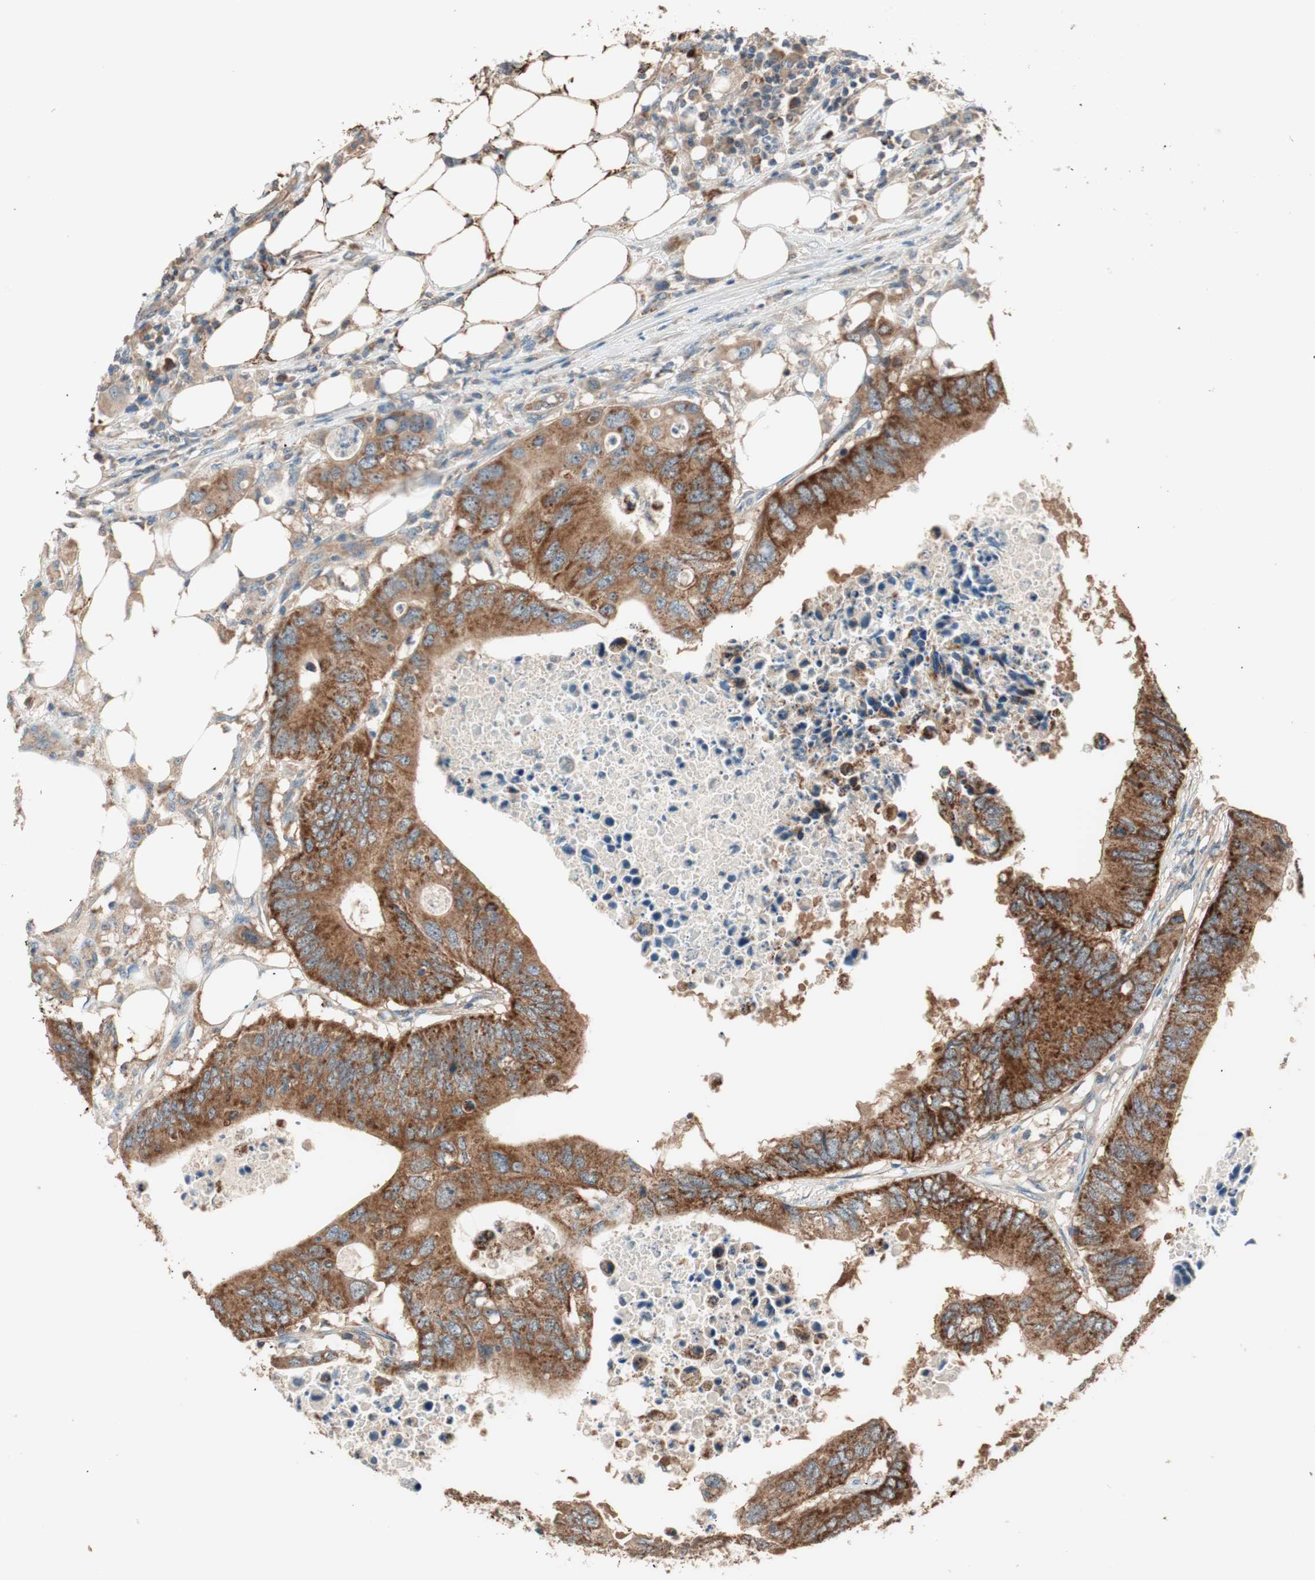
{"staining": {"intensity": "strong", "quantity": ">75%", "location": "cytoplasmic/membranous"}, "tissue": "colorectal cancer", "cell_type": "Tumor cells", "image_type": "cancer", "snomed": [{"axis": "morphology", "description": "Adenocarcinoma, NOS"}, {"axis": "topography", "description": "Colon"}], "caption": "Strong cytoplasmic/membranous protein positivity is seen in approximately >75% of tumor cells in colorectal adenocarcinoma. The protein is stained brown, and the nuclei are stained in blue (DAB (3,3'-diaminobenzidine) IHC with brightfield microscopy, high magnification).", "gene": "CC2D1A", "patient": {"sex": "male", "age": 71}}